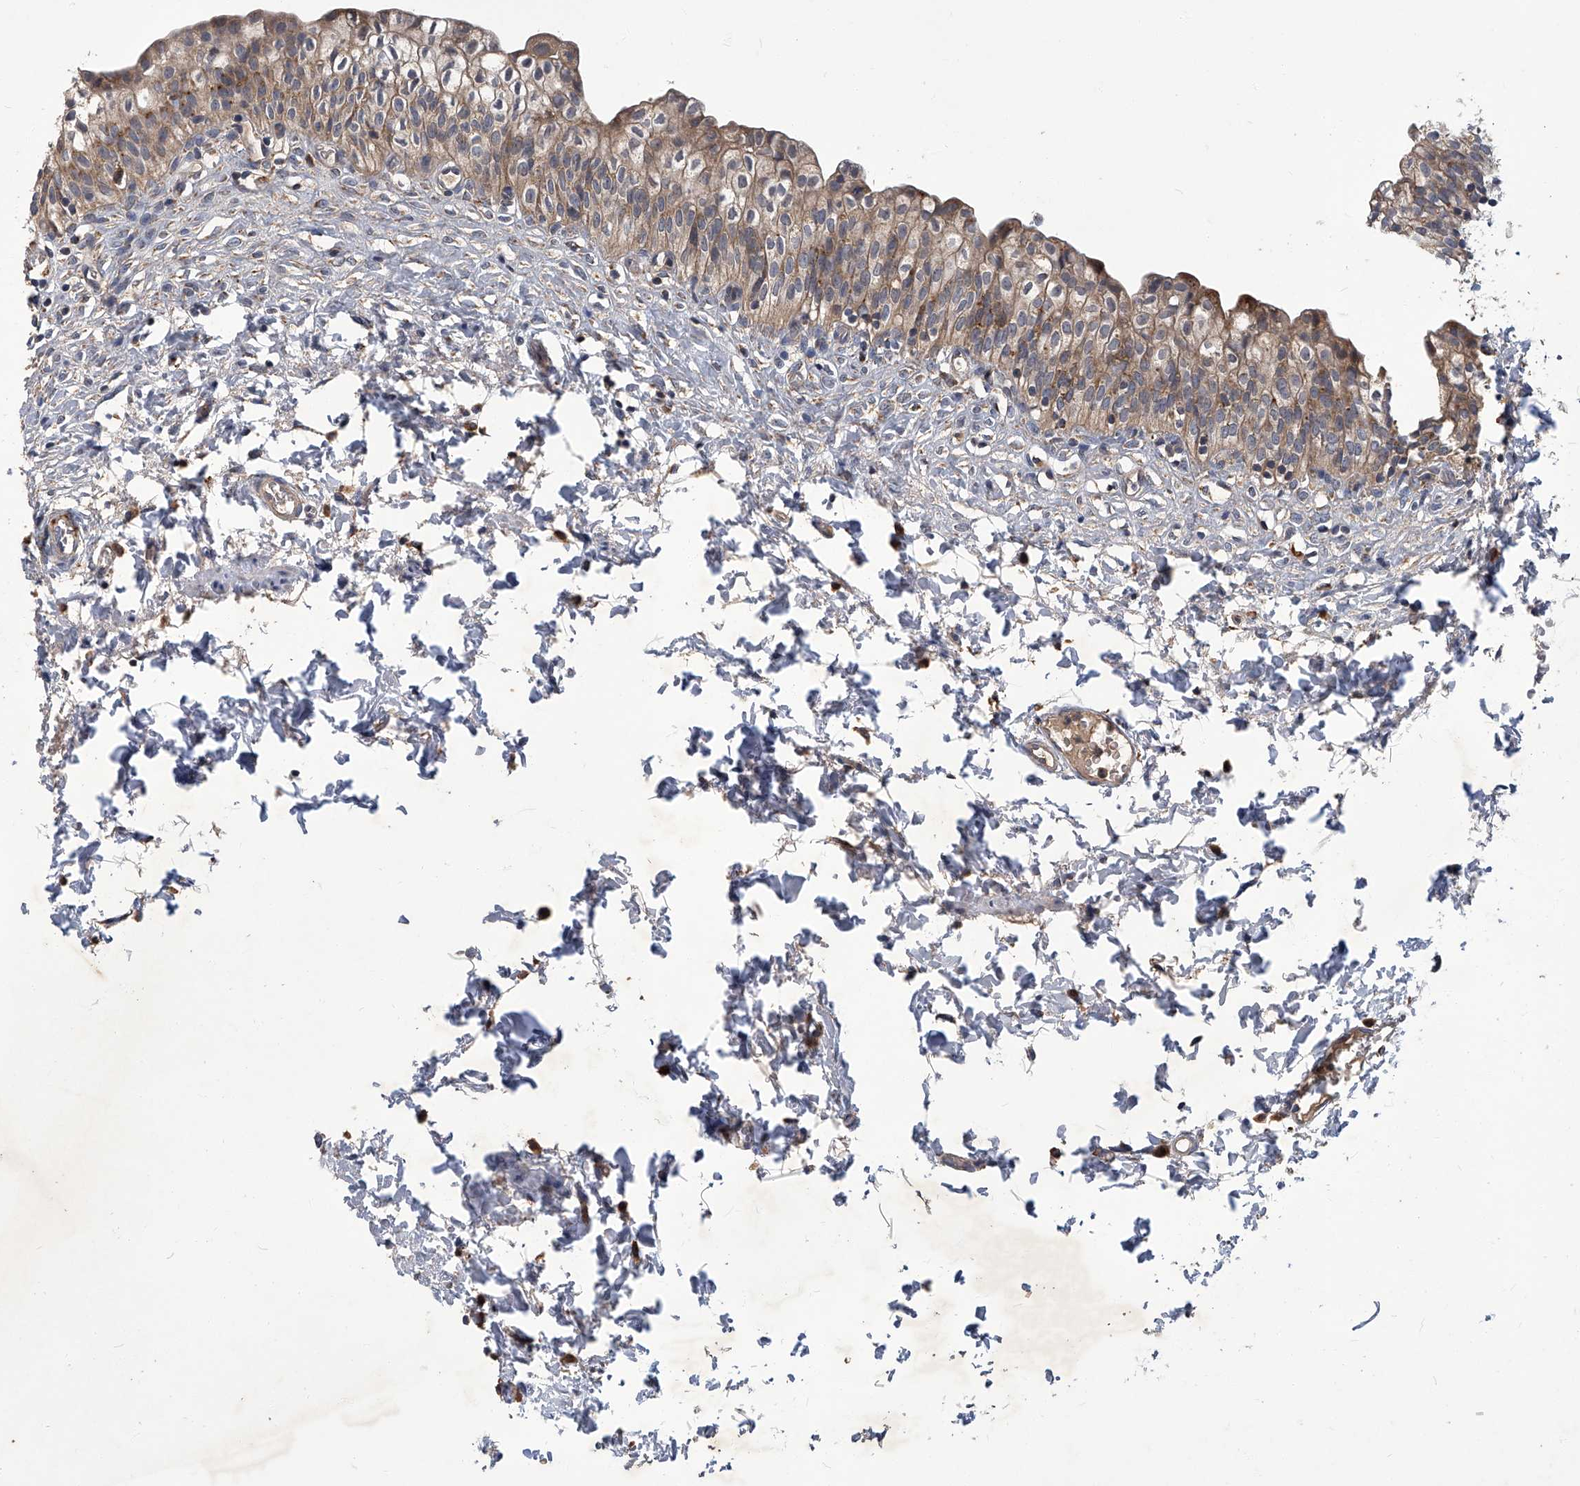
{"staining": {"intensity": "moderate", "quantity": ">75%", "location": "cytoplasmic/membranous"}, "tissue": "urinary bladder", "cell_type": "Urothelial cells", "image_type": "normal", "snomed": [{"axis": "morphology", "description": "Normal tissue, NOS"}, {"axis": "topography", "description": "Urinary bladder"}], "caption": "About >75% of urothelial cells in benign human urinary bladder show moderate cytoplasmic/membranous protein expression as visualized by brown immunohistochemical staining.", "gene": "TNFRSF13B", "patient": {"sex": "male", "age": 55}}